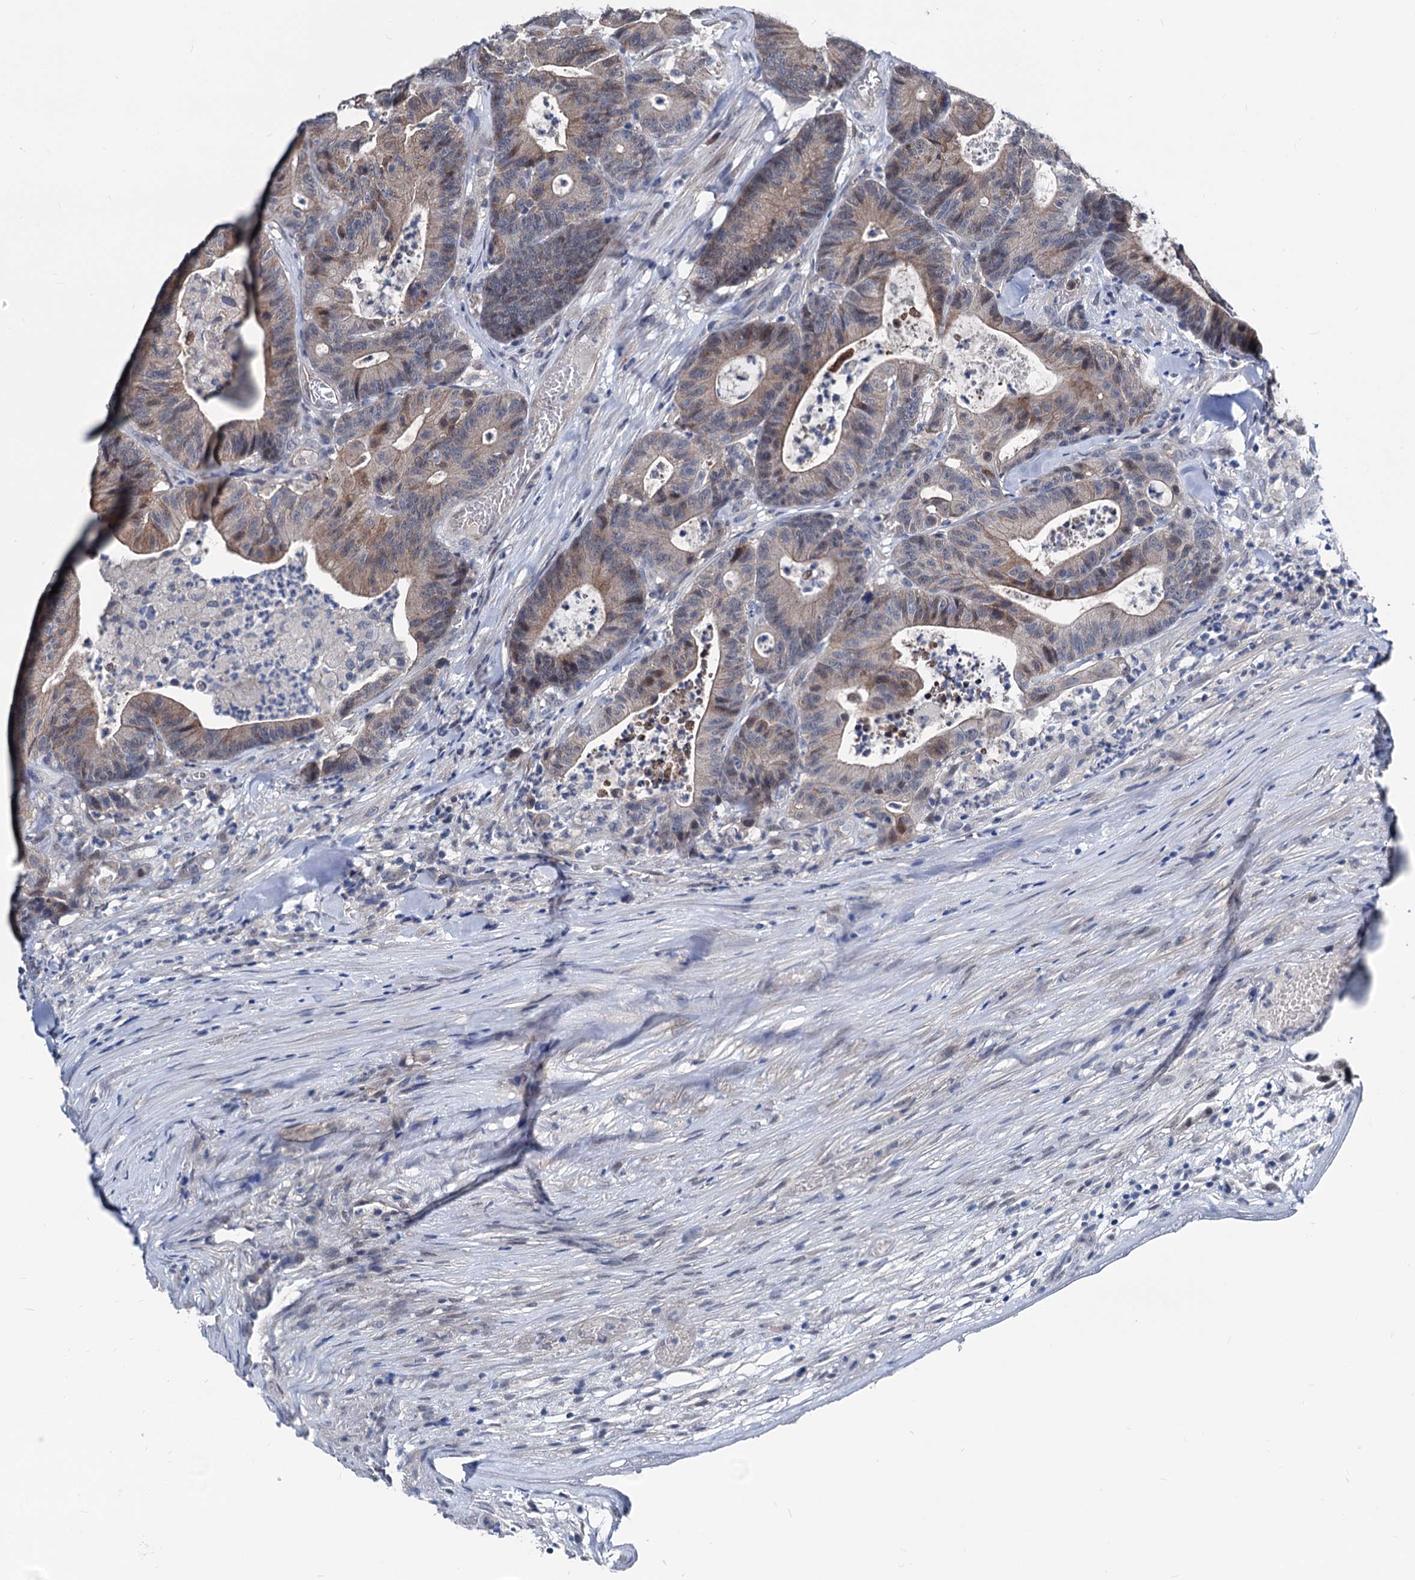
{"staining": {"intensity": "moderate", "quantity": "25%-75%", "location": "cytoplasmic/membranous"}, "tissue": "colorectal cancer", "cell_type": "Tumor cells", "image_type": "cancer", "snomed": [{"axis": "morphology", "description": "Adenocarcinoma, NOS"}, {"axis": "topography", "description": "Colon"}], "caption": "A medium amount of moderate cytoplasmic/membranous staining is present in about 25%-75% of tumor cells in colorectal cancer (adenocarcinoma) tissue.", "gene": "GLO1", "patient": {"sex": "female", "age": 84}}